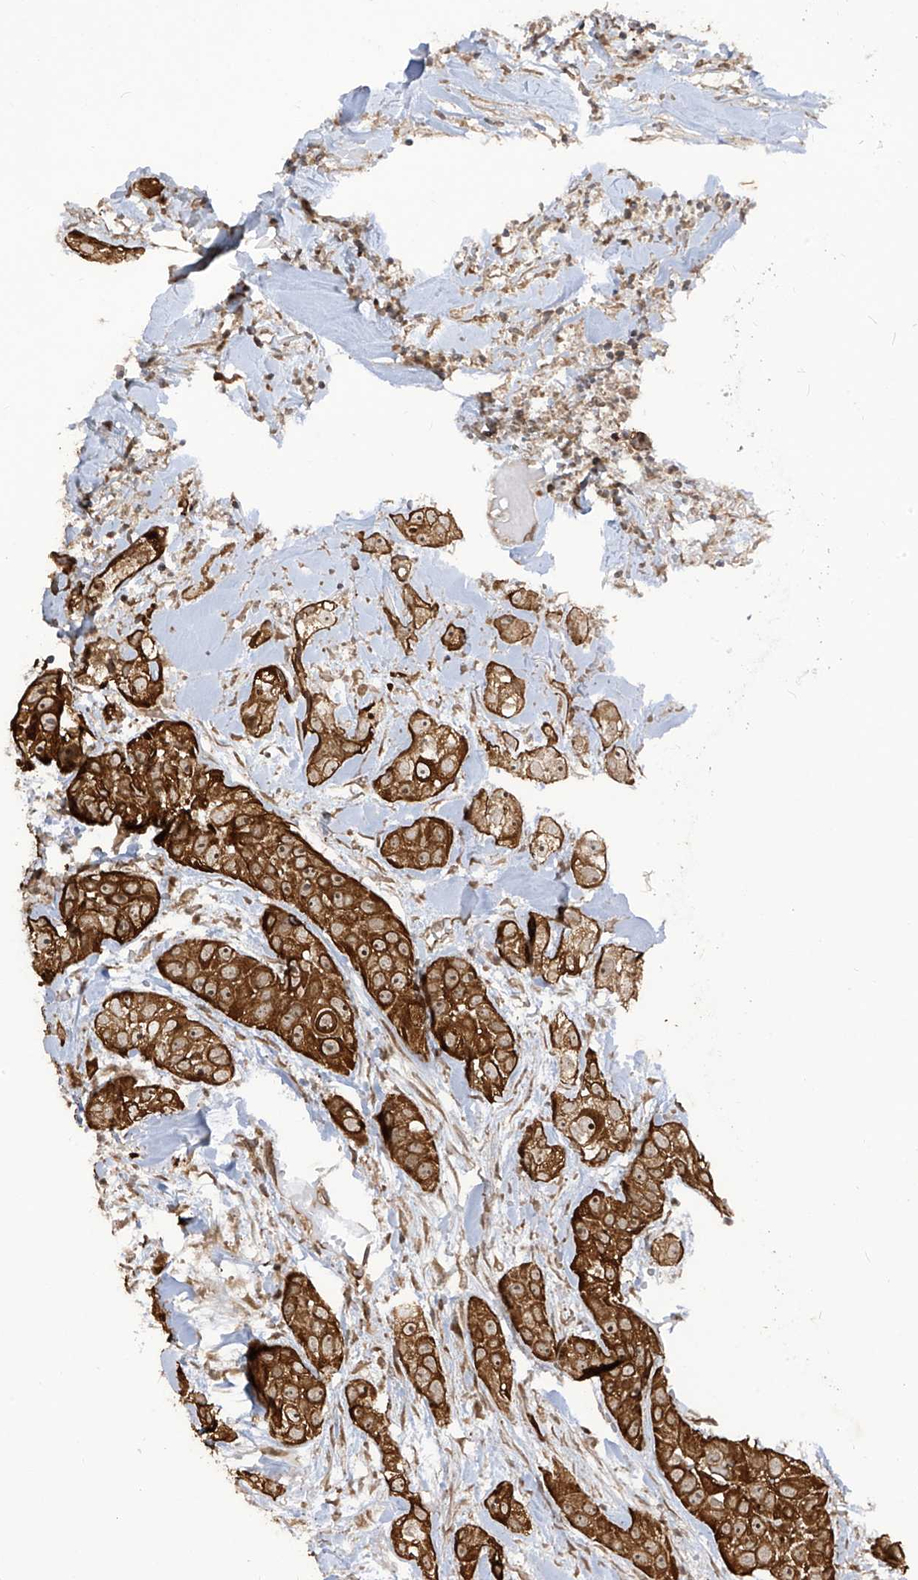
{"staining": {"intensity": "strong", "quantity": ">75%", "location": "cytoplasmic/membranous,nuclear"}, "tissue": "head and neck cancer", "cell_type": "Tumor cells", "image_type": "cancer", "snomed": [{"axis": "morphology", "description": "Normal tissue, NOS"}, {"axis": "morphology", "description": "Squamous cell carcinoma, NOS"}, {"axis": "topography", "description": "Skeletal muscle"}, {"axis": "topography", "description": "Head-Neck"}], "caption": "Human head and neck cancer stained for a protein (brown) exhibits strong cytoplasmic/membranous and nuclear positive positivity in about >75% of tumor cells.", "gene": "TRIM67", "patient": {"sex": "male", "age": 51}}